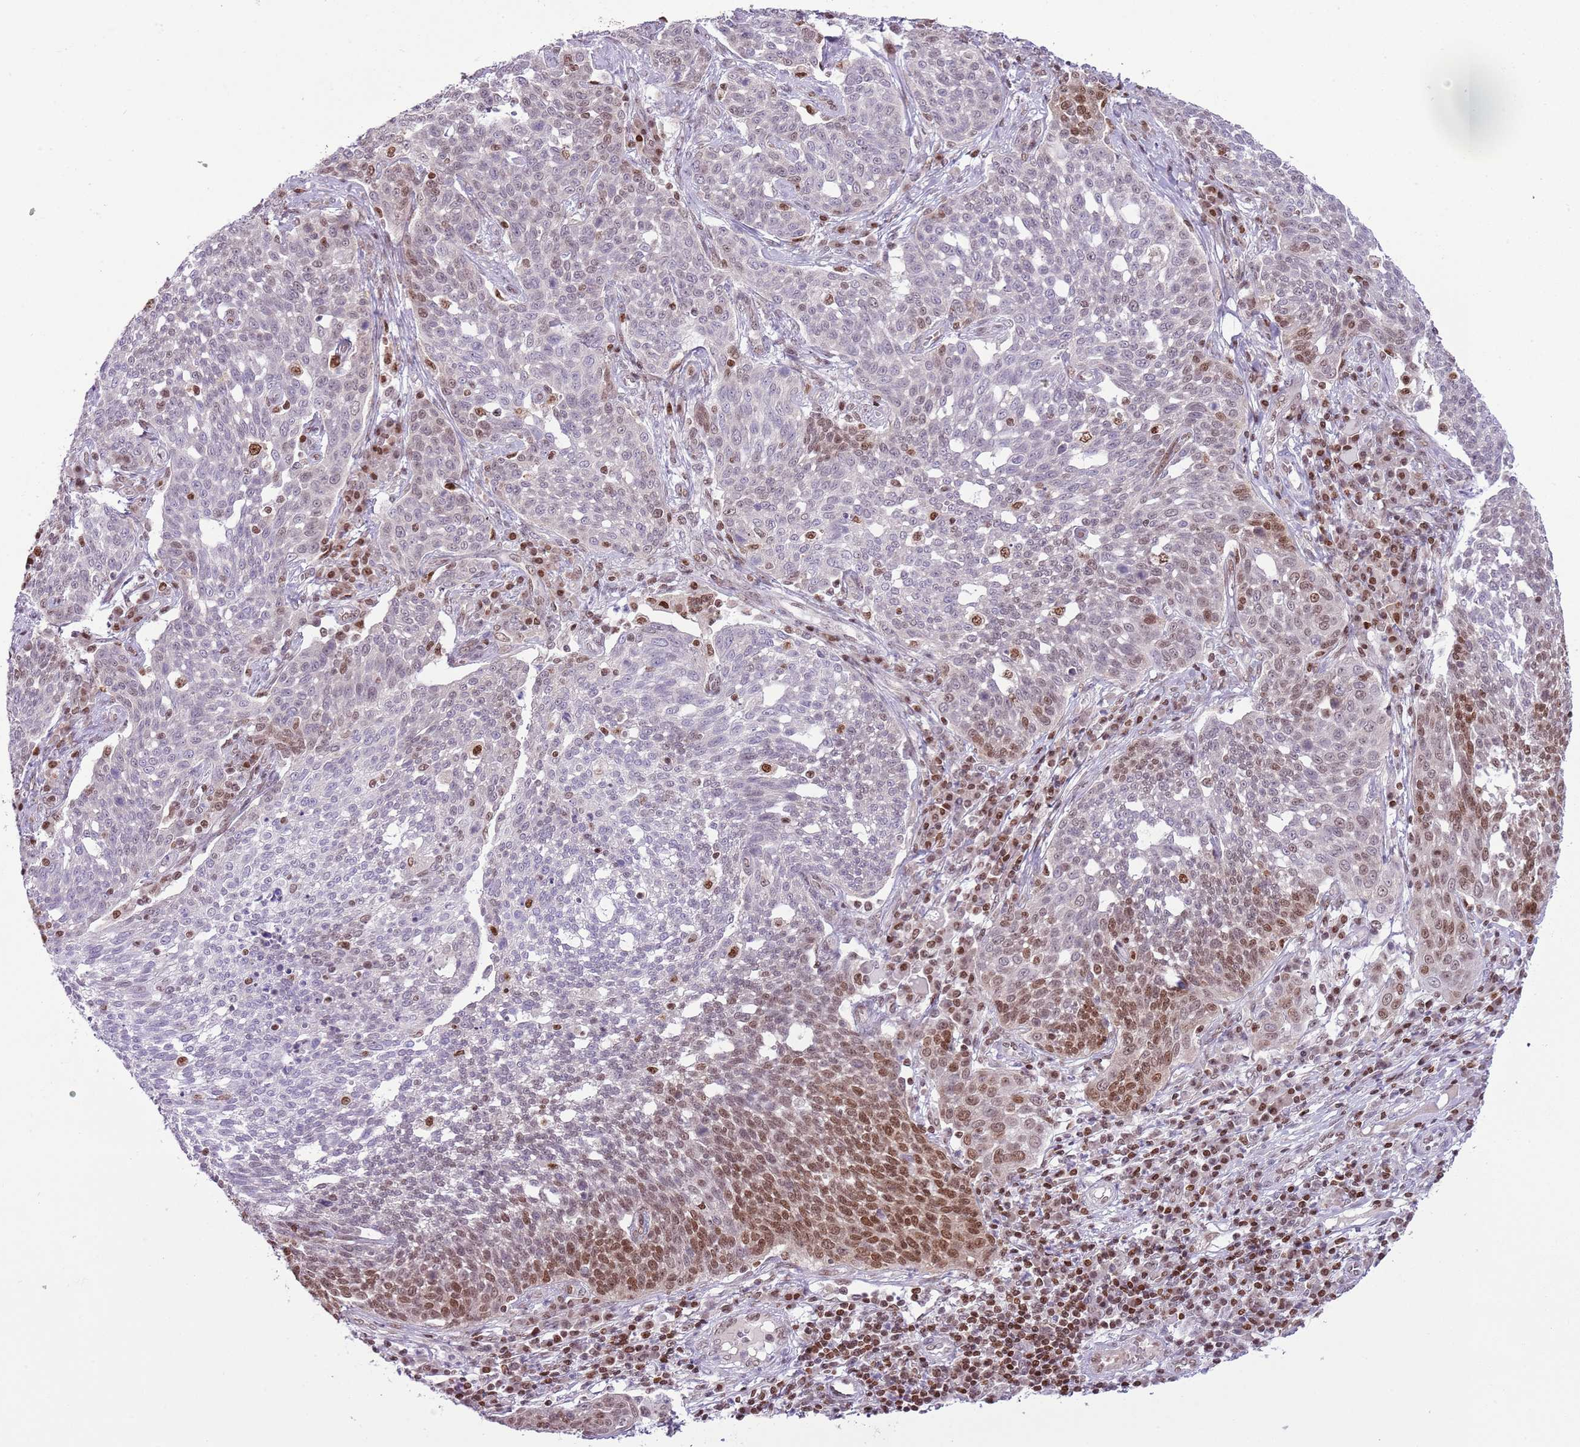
{"staining": {"intensity": "moderate", "quantity": "<25%", "location": "nuclear"}, "tissue": "cervical cancer", "cell_type": "Tumor cells", "image_type": "cancer", "snomed": [{"axis": "morphology", "description": "Squamous cell carcinoma, NOS"}, {"axis": "topography", "description": "Cervix"}], "caption": "A low amount of moderate nuclear positivity is identified in approximately <25% of tumor cells in cervical squamous cell carcinoma tissue. (DAB (3,3'-diaminobenzidine) IHC with brightfield microscopy, high magnification).", "gene": "SELENOH", "patient": {"sex": "female", "age": 34}}